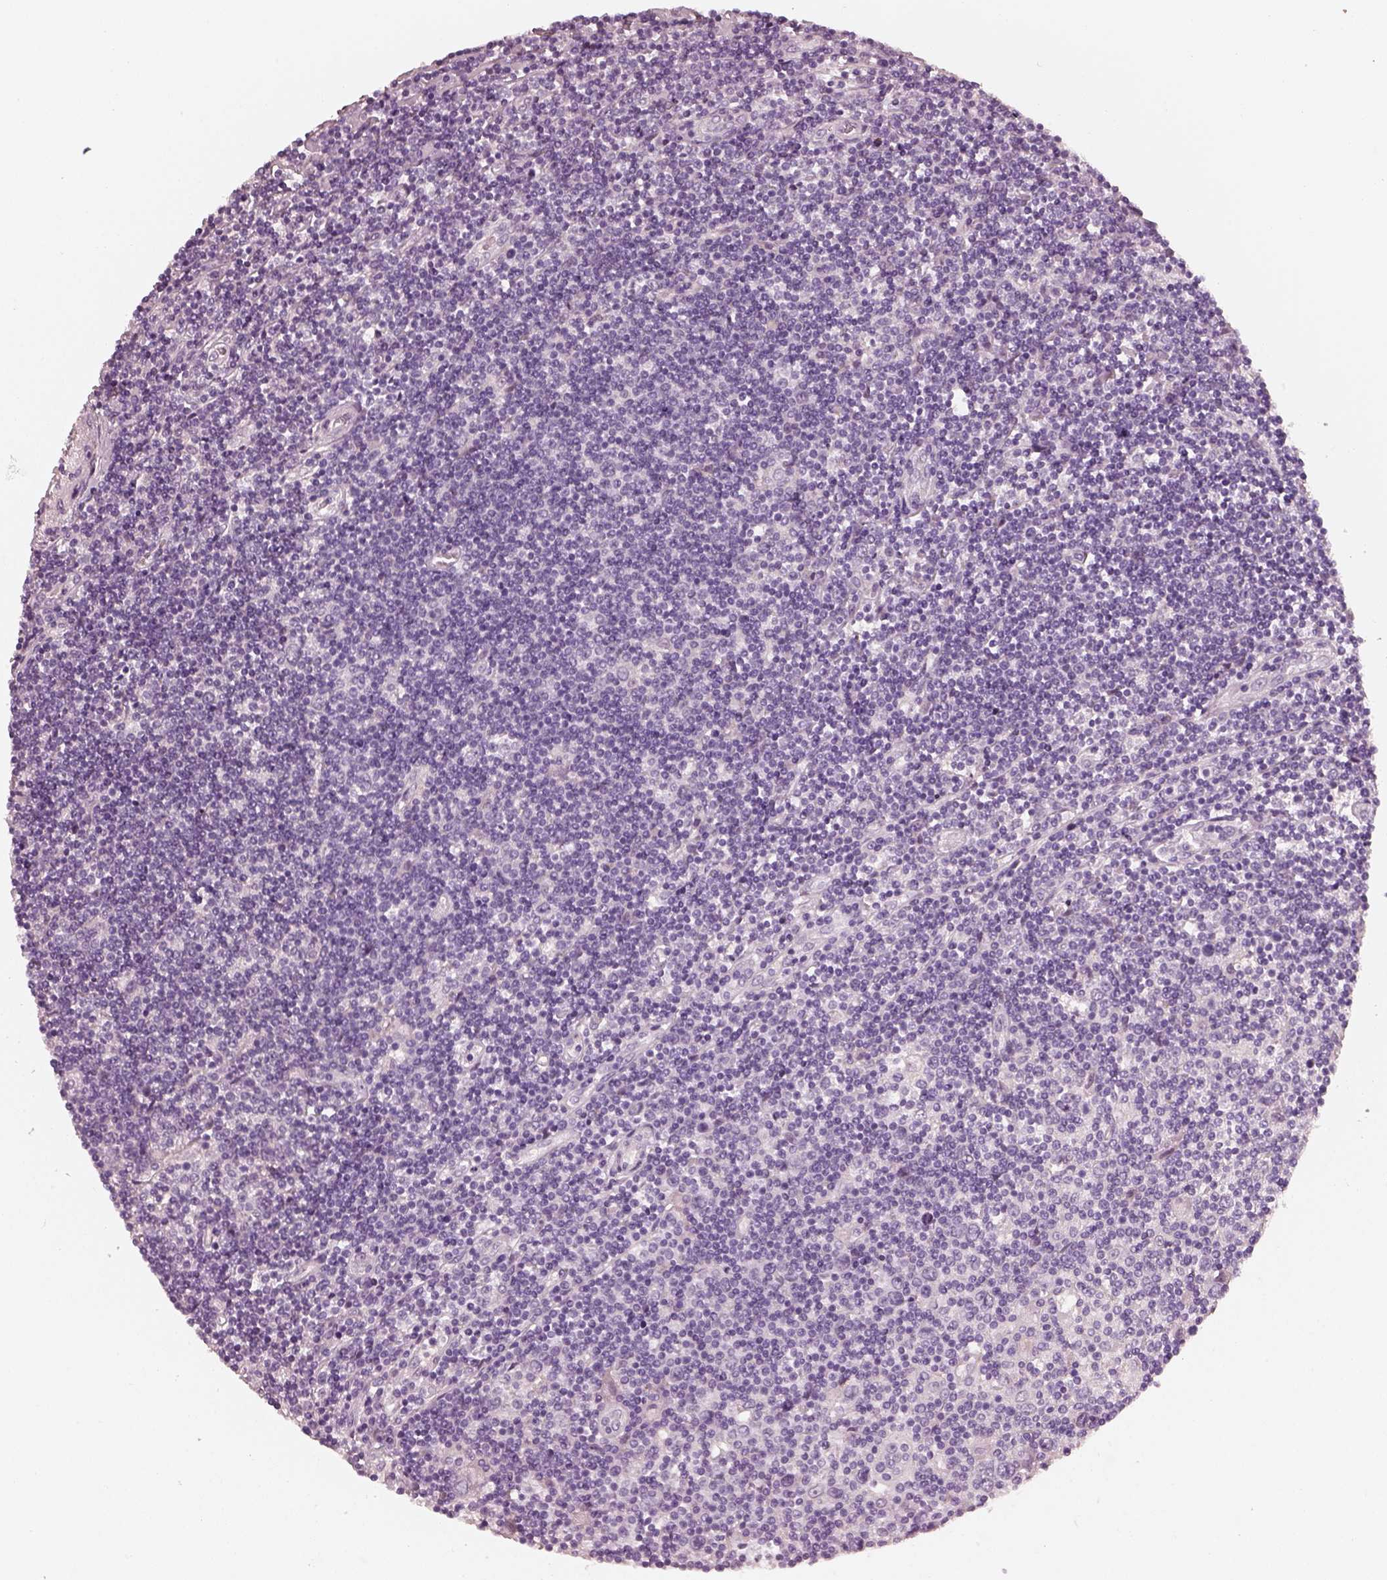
{"staining": {"intensity": "negative", "quantity": "none", "location": "none"}, "tissue": "lymphoma", "cell_type": "Tumor cells", "image_type": "cancer", "snomed": [{"axis": "morphology", "description": "Hodgkin's disease, NOS"}, {"axis": "topography", "description": "Lymph node"}], "caption": "This is a photomicrograph of IHC staining of Hodgkin's disease, which shows no staining in tumor cells.", "gene": "RS1", "patient": {"sex": "male", "age": 40}}